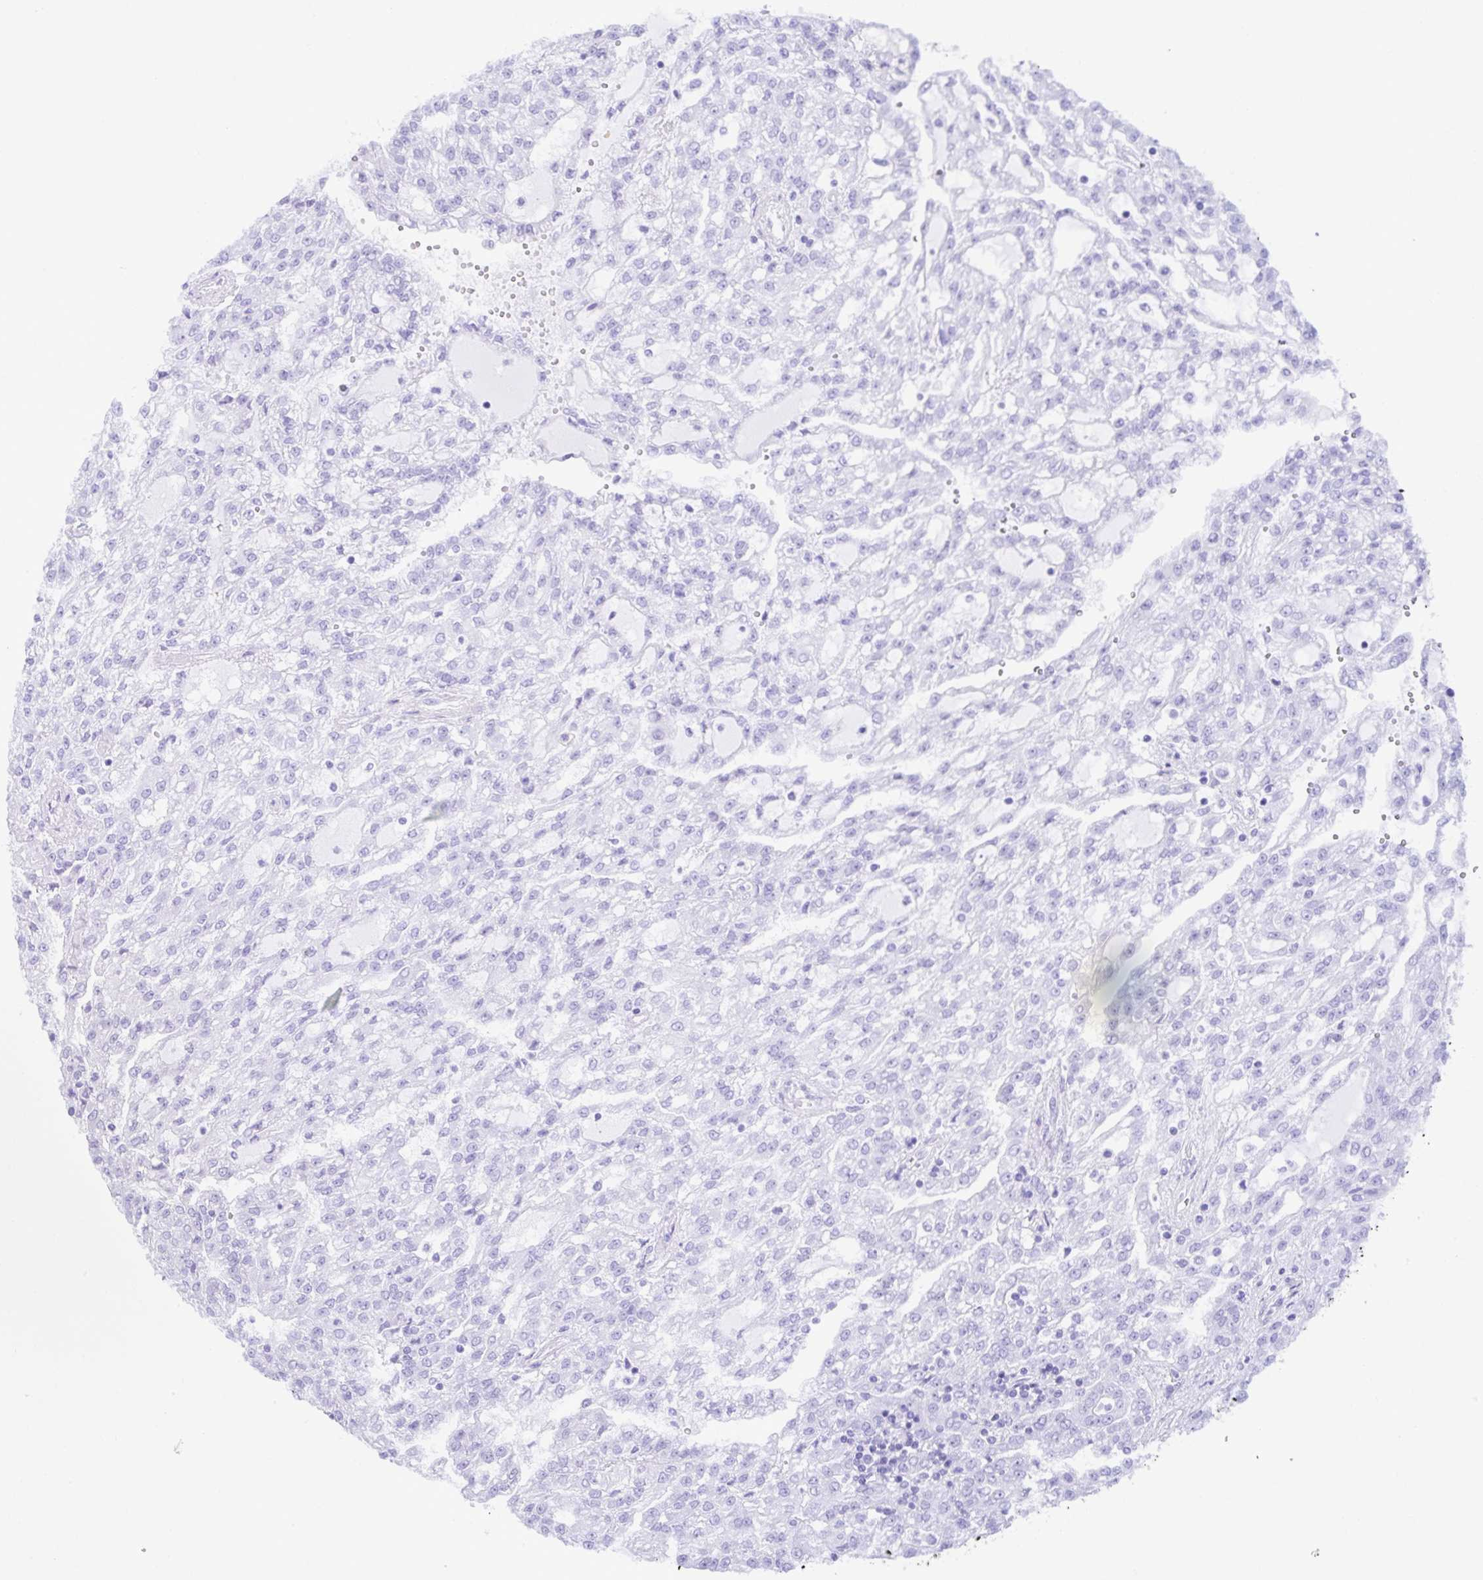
{"staining": {"intensity": "negative", "quantity": "none", "location": "none"}, "tissue": "renal cancer", "cell_type": "Tumor cells", "image_type": "cancer", "snomed": [{"axis": "morphology", "description": "Adenocarcinoma, NOS"}, {"axis": "topography", "description": "Kidney"}], "caption": "This histopathology image is of renal cancer (adenocarcinoma) stained with immunohistochemistry (IHC) to label a protein in brown with the nuclei are counter-stained blue. There is no positivity in tumor cells. (DAB immunohistochemistry, high magnification).", "gene": "NDUFS2", "patient": {"sex": "male", "age": 63}}